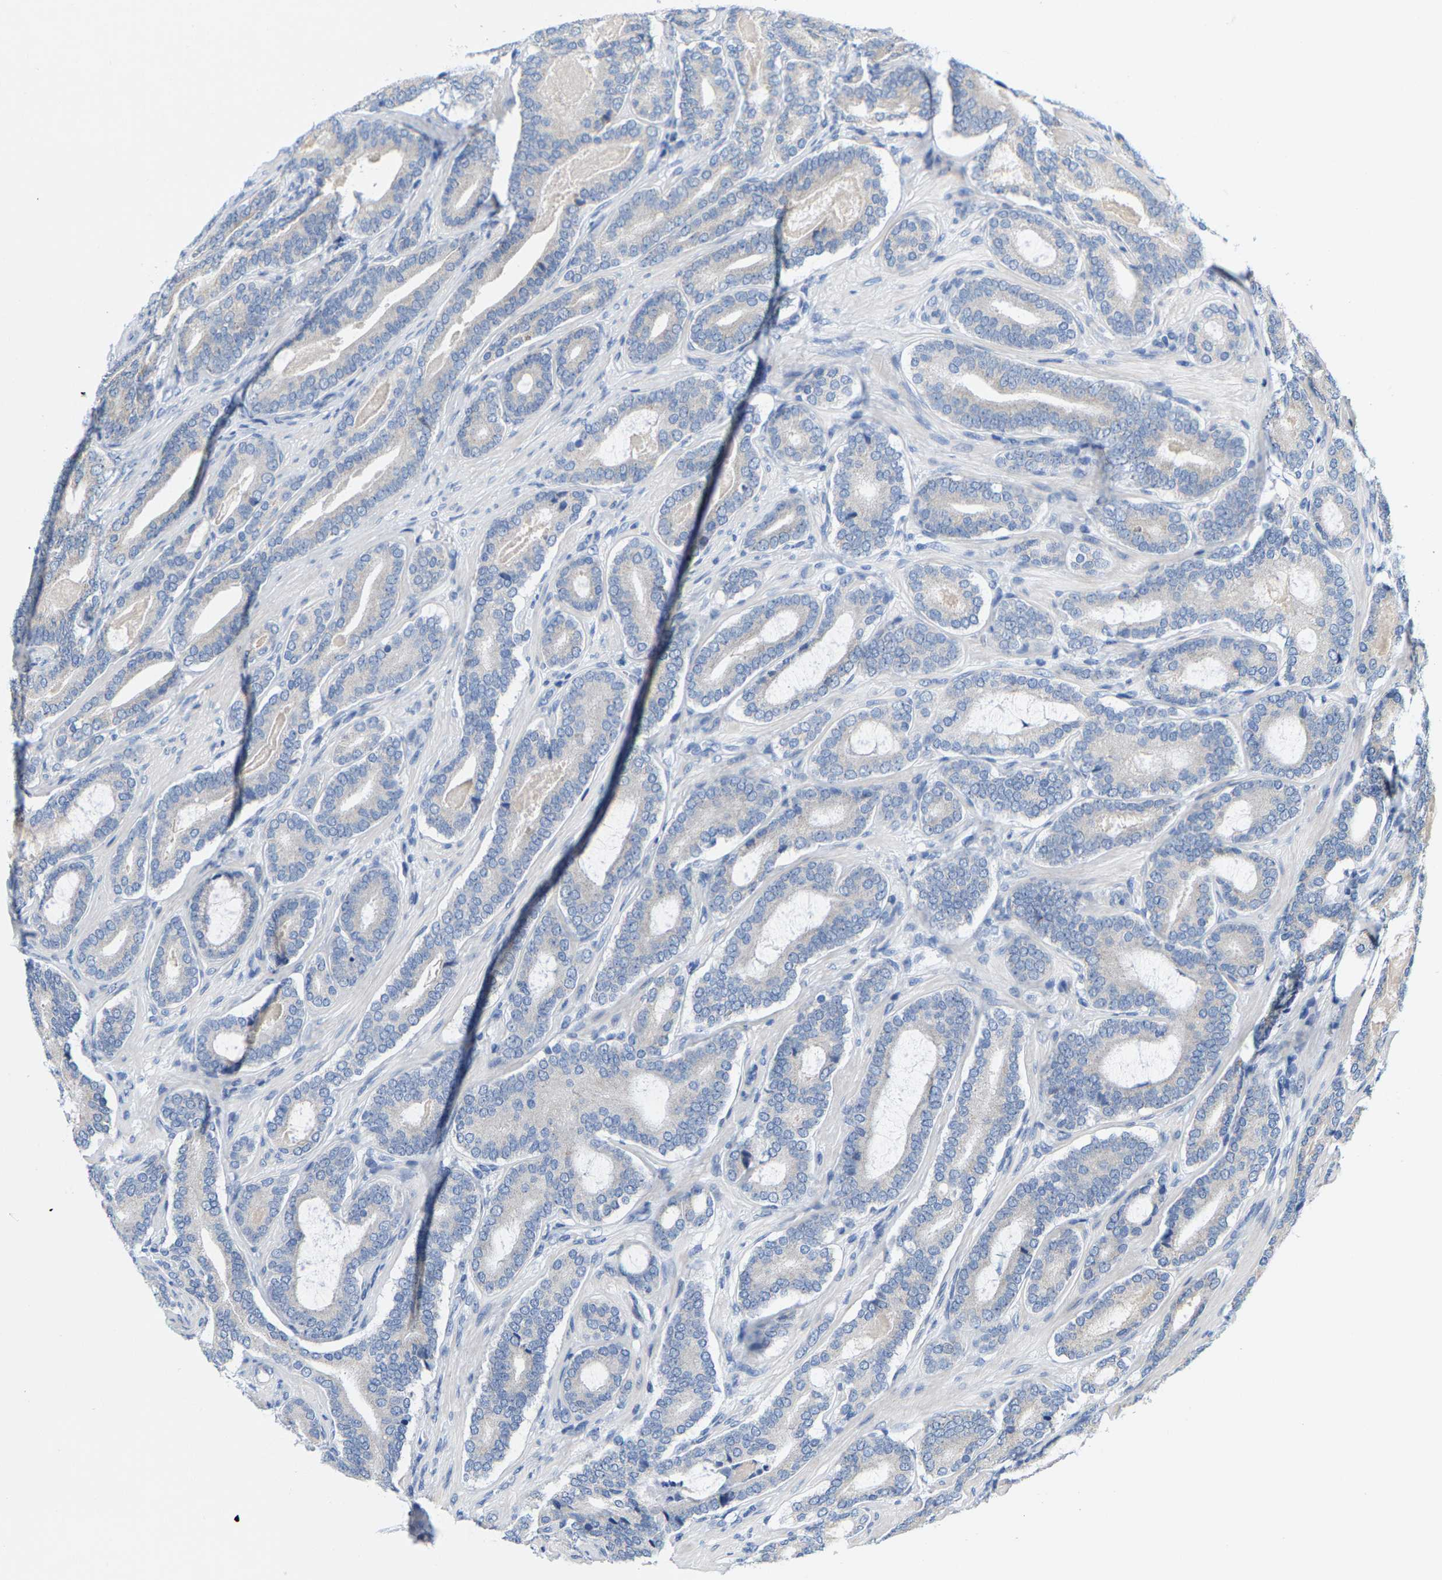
{"staining": {"intensity": "weak", "quantity": "<25%", "location": "cytoplasmic/membranous"}, "tissue": "prostate cancer", "cell_type": "Tumor cells", "image_type": "cancer", "snomed": [{"axis": "morphology", "description": "Adenocarcinoma, High grade"}, {"axis": "topography", "description": "Prostate"}], "caption": "IHC image of human prostate cancer stained for a protein (brown), which shows no staining in tumor cells.", "gene": "KLHL1", "patient": {"sex": "male", "age": 60}}